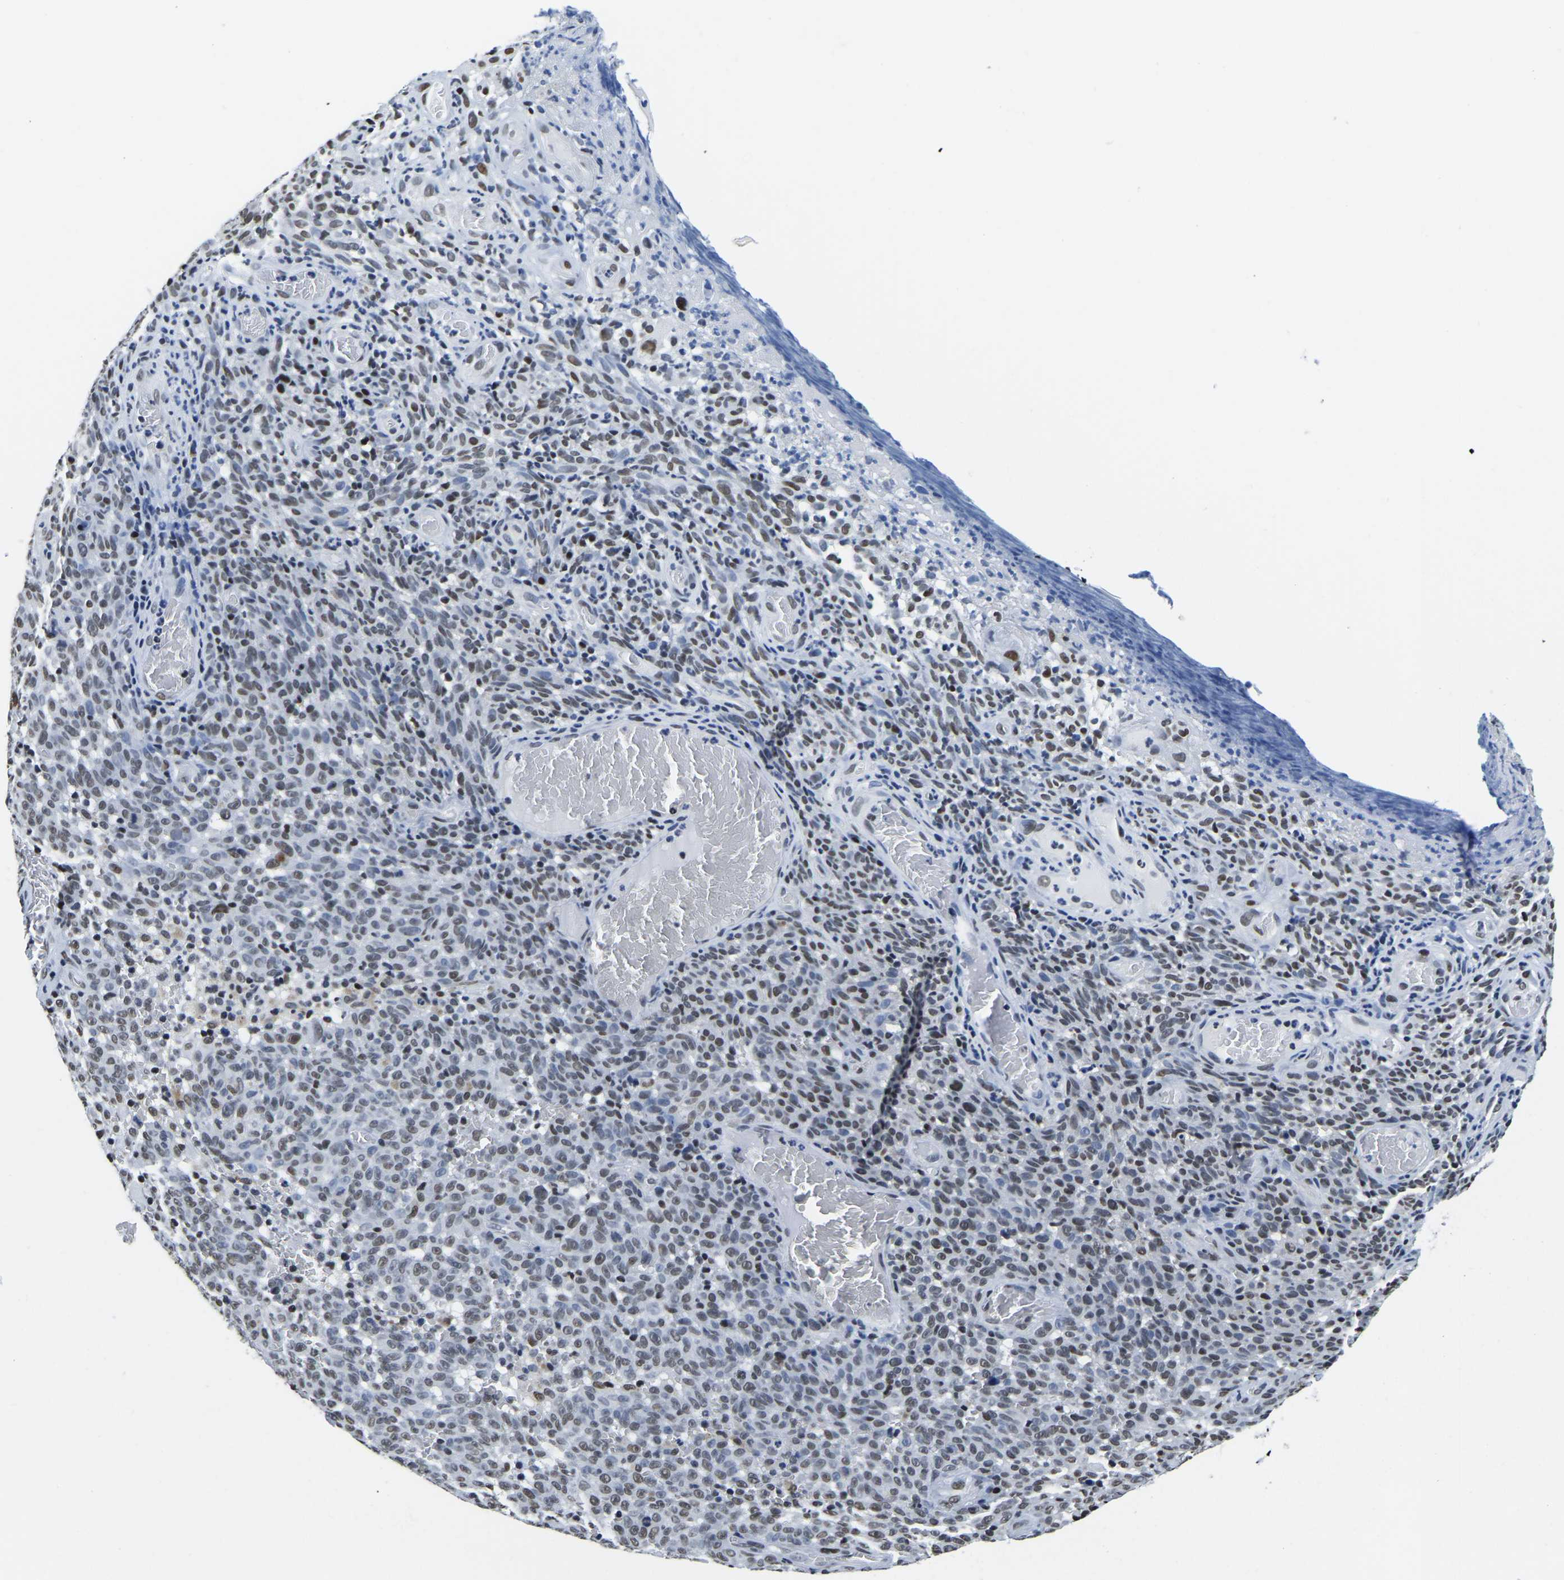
{"staining": {"intensity": "moderate", "quantity": "25%-75%", "location": "nuclear"}, "tissue": "melanoma", "cell_type": "Tumor cells", "image_type": "cancer", "snomed": [{"axis": "morphology", "description": "Malignant melanoma, NOS"}, {"axis": "topography", "description": "Skin"}], "caption": "A photomicrograph showing moderate nuclear expression in approximately 25%-75% of tumor cells in malignant melanoma, as visualized by brown immunohistochemical staining.", "gene": "UBA1", "patient": {"sex": "female", "age": 82}}